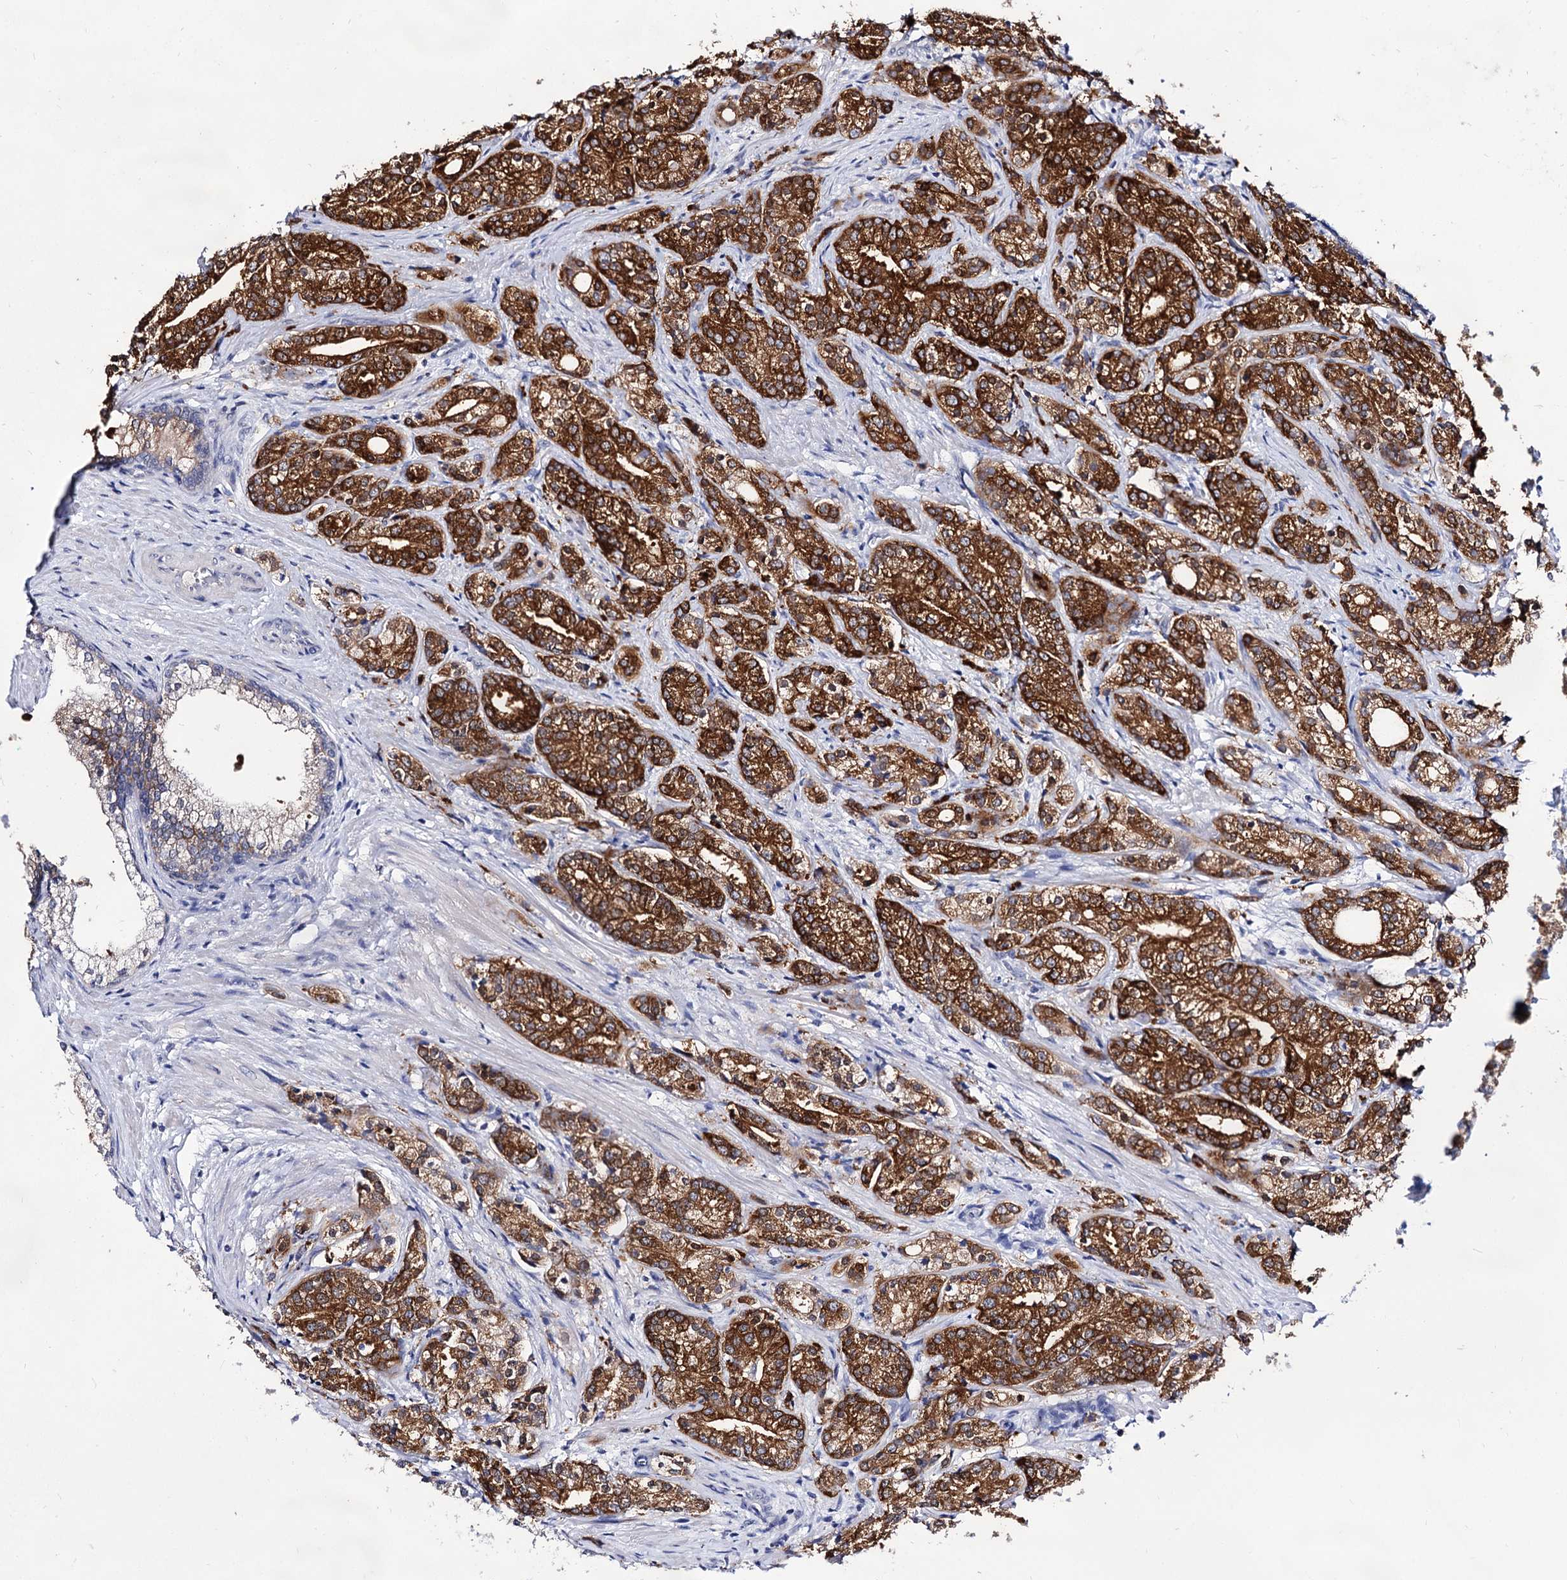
{"staining": {"intensity": "strong", "quantity": ">75%", "location": "cytoplasmic/membranous"}, "tissue": "prostate cancer", "cell_type": "Tumor cells", "image_type": "cancer", "snomed": [{"axis": "morphology", "description": "Adenocarcinoma, Low grade"}, {"axis": "topography", "description": "Prostate"}], "caption": "Protein analysis of prostate adenocarcinoma (low-grade) tissue shows strong cytoplasmic/membranous expression in approximately >75% of tumor cells. The staining was performed using DAB to visualize the protein expression in brown, while the nuclei were stained in blue with hematoxylin (Magnification: 20x).", "gene": "ARFIP2", "patient": {"sex": "male", "age": 71}}